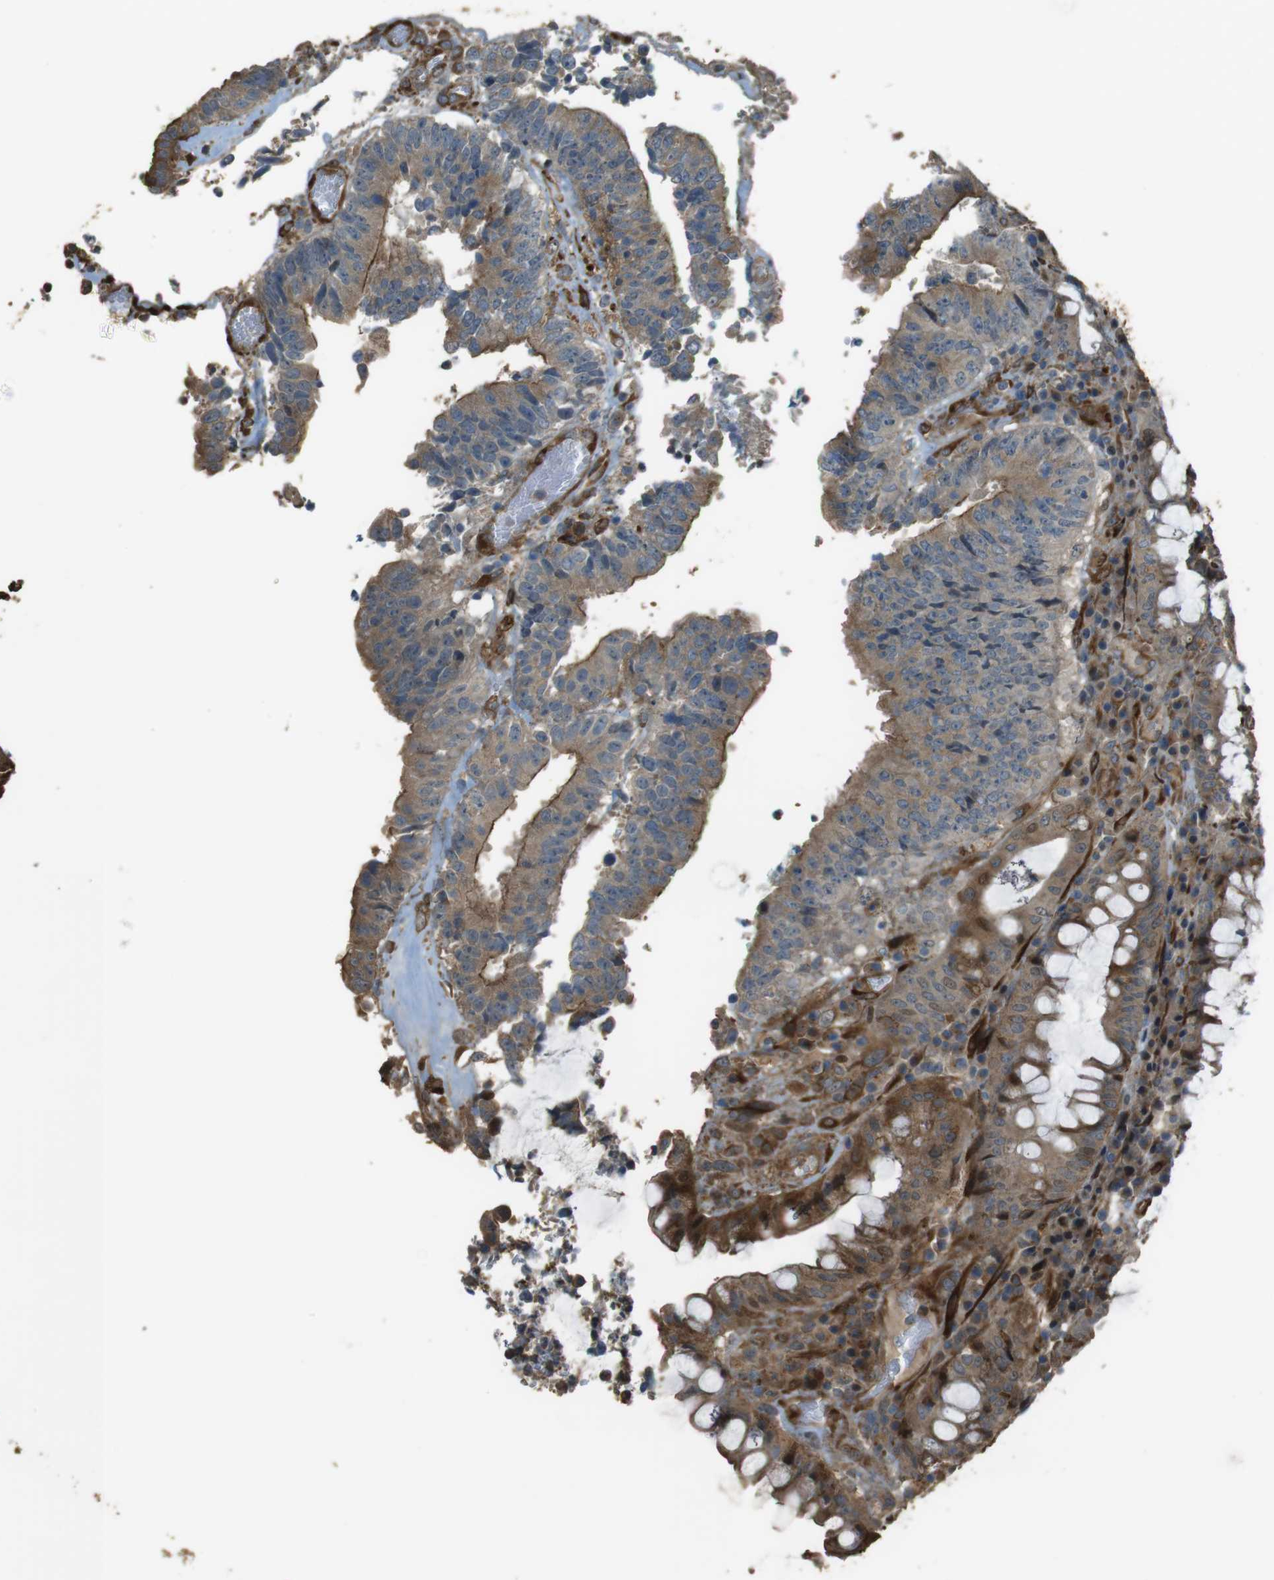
{"staining": {"intensity": "weak", "quantity": "25%-75%", "location": "cytoplasmic/membranous"}, "tissue": "colorectal cancer", "cell_type": "Tumor cells", "image_type": "cancer", "snomed": [{"axis": "morphology", "description": "Adenocarcinoma, NOS"}, {"axis": "topography", "description": "Rectum"}], "caption": "This histopathology image exhibits IHC staining of human colorectal adenocarcinoma, with low weak cytoplasmic/membranous staining in approximately 25%-75% of tumor cells.", "gene": "MSRB3", "patient": {"sex": "male", "age": 72}}